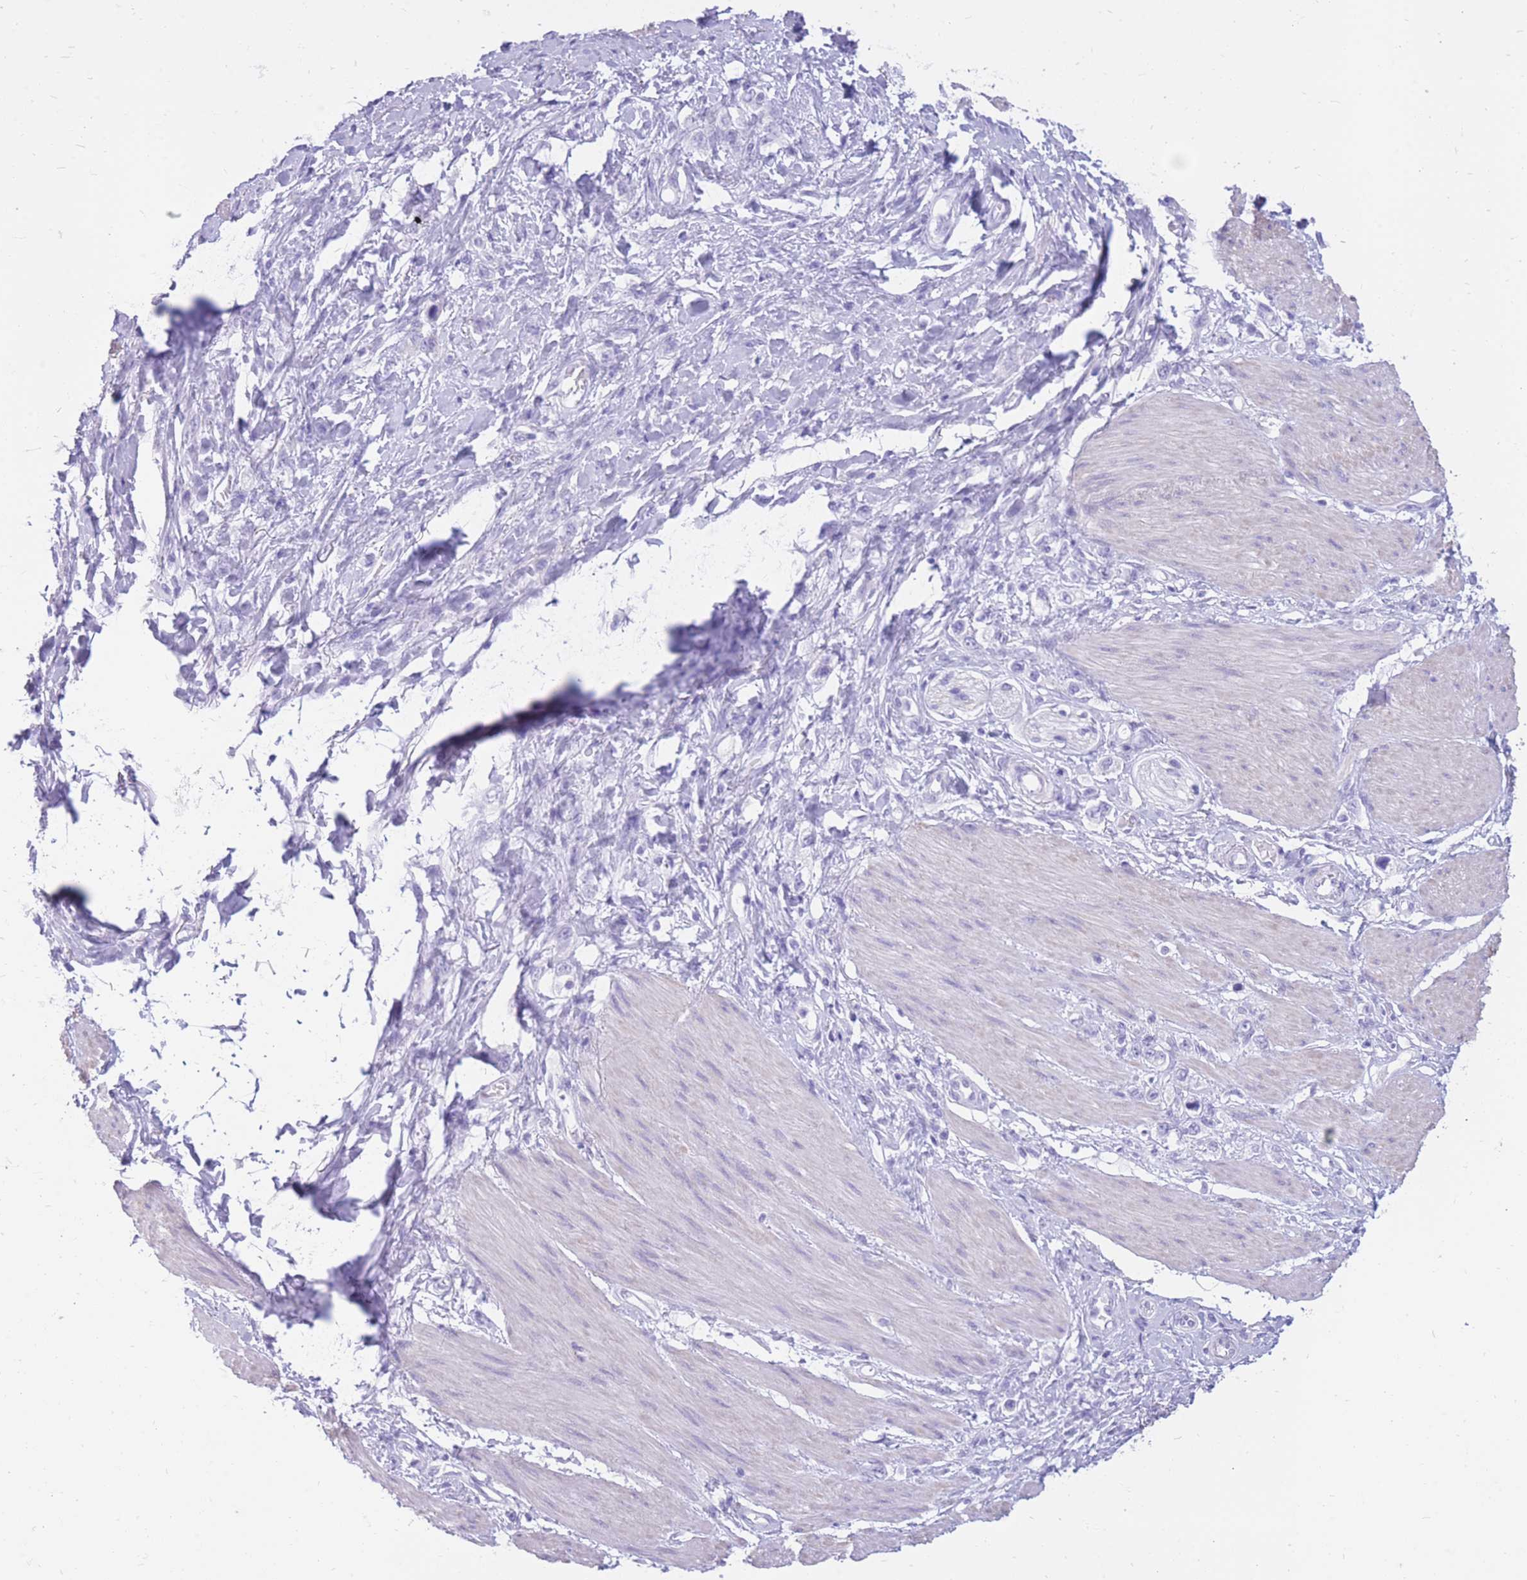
{"staining": {"intensity": "negative", "quantity": "none", "location": "none"}, "tissue": "stomach cancer", "cell_type": "Tumor cells", "image_type": "cancer", "snomed": [{"axis": "morphology", "description": "Adenocarcinoma, NOS"}, {"axis": "topography", "description": "Stomach"}], "caption": "Immunohistochemistry of human adenocarcinoma (stomach) displays no expression in tumor cells.", "gene": "CYP21A2", "patient": {"sex": "female", "age": 65}}